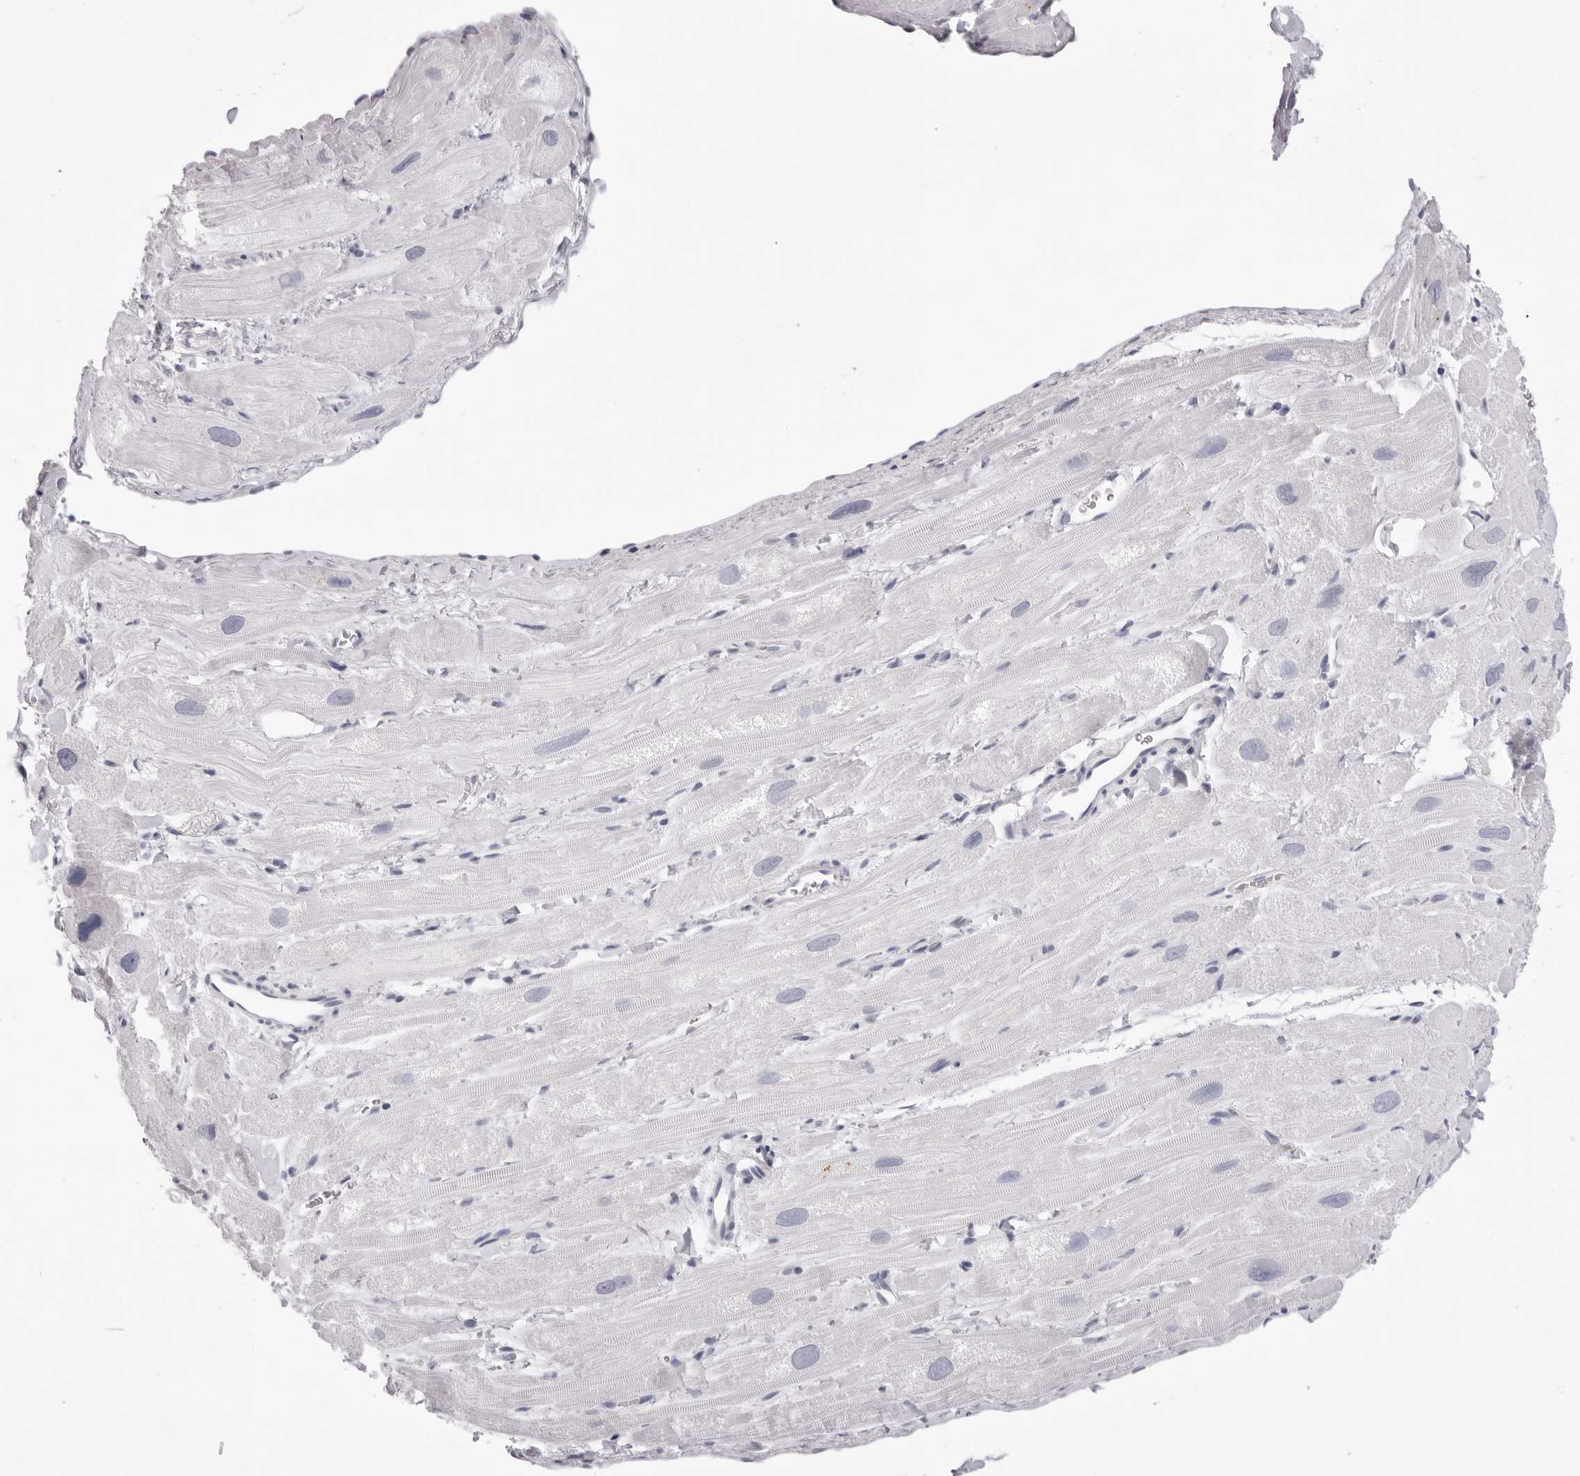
{"staining": {"intensity": "negative", "quantity": "none", "location": "none"}, "tissue": "heart muscle", "cell_type": "Cardiomyocytes", "image_type": "normal", "snomed": [{"axis": "morphology", "description": "Normal tissue, NOS"}, {"axis": "topography", "description": "Heart"}], "caption": "High power microscopy image of an immunohistochemistry image of unremarkable heart muscle, revealing no significant expression in cardiomyocytes.", "gene": "RHO", "patient": {"sex": "male", "age": 49}}